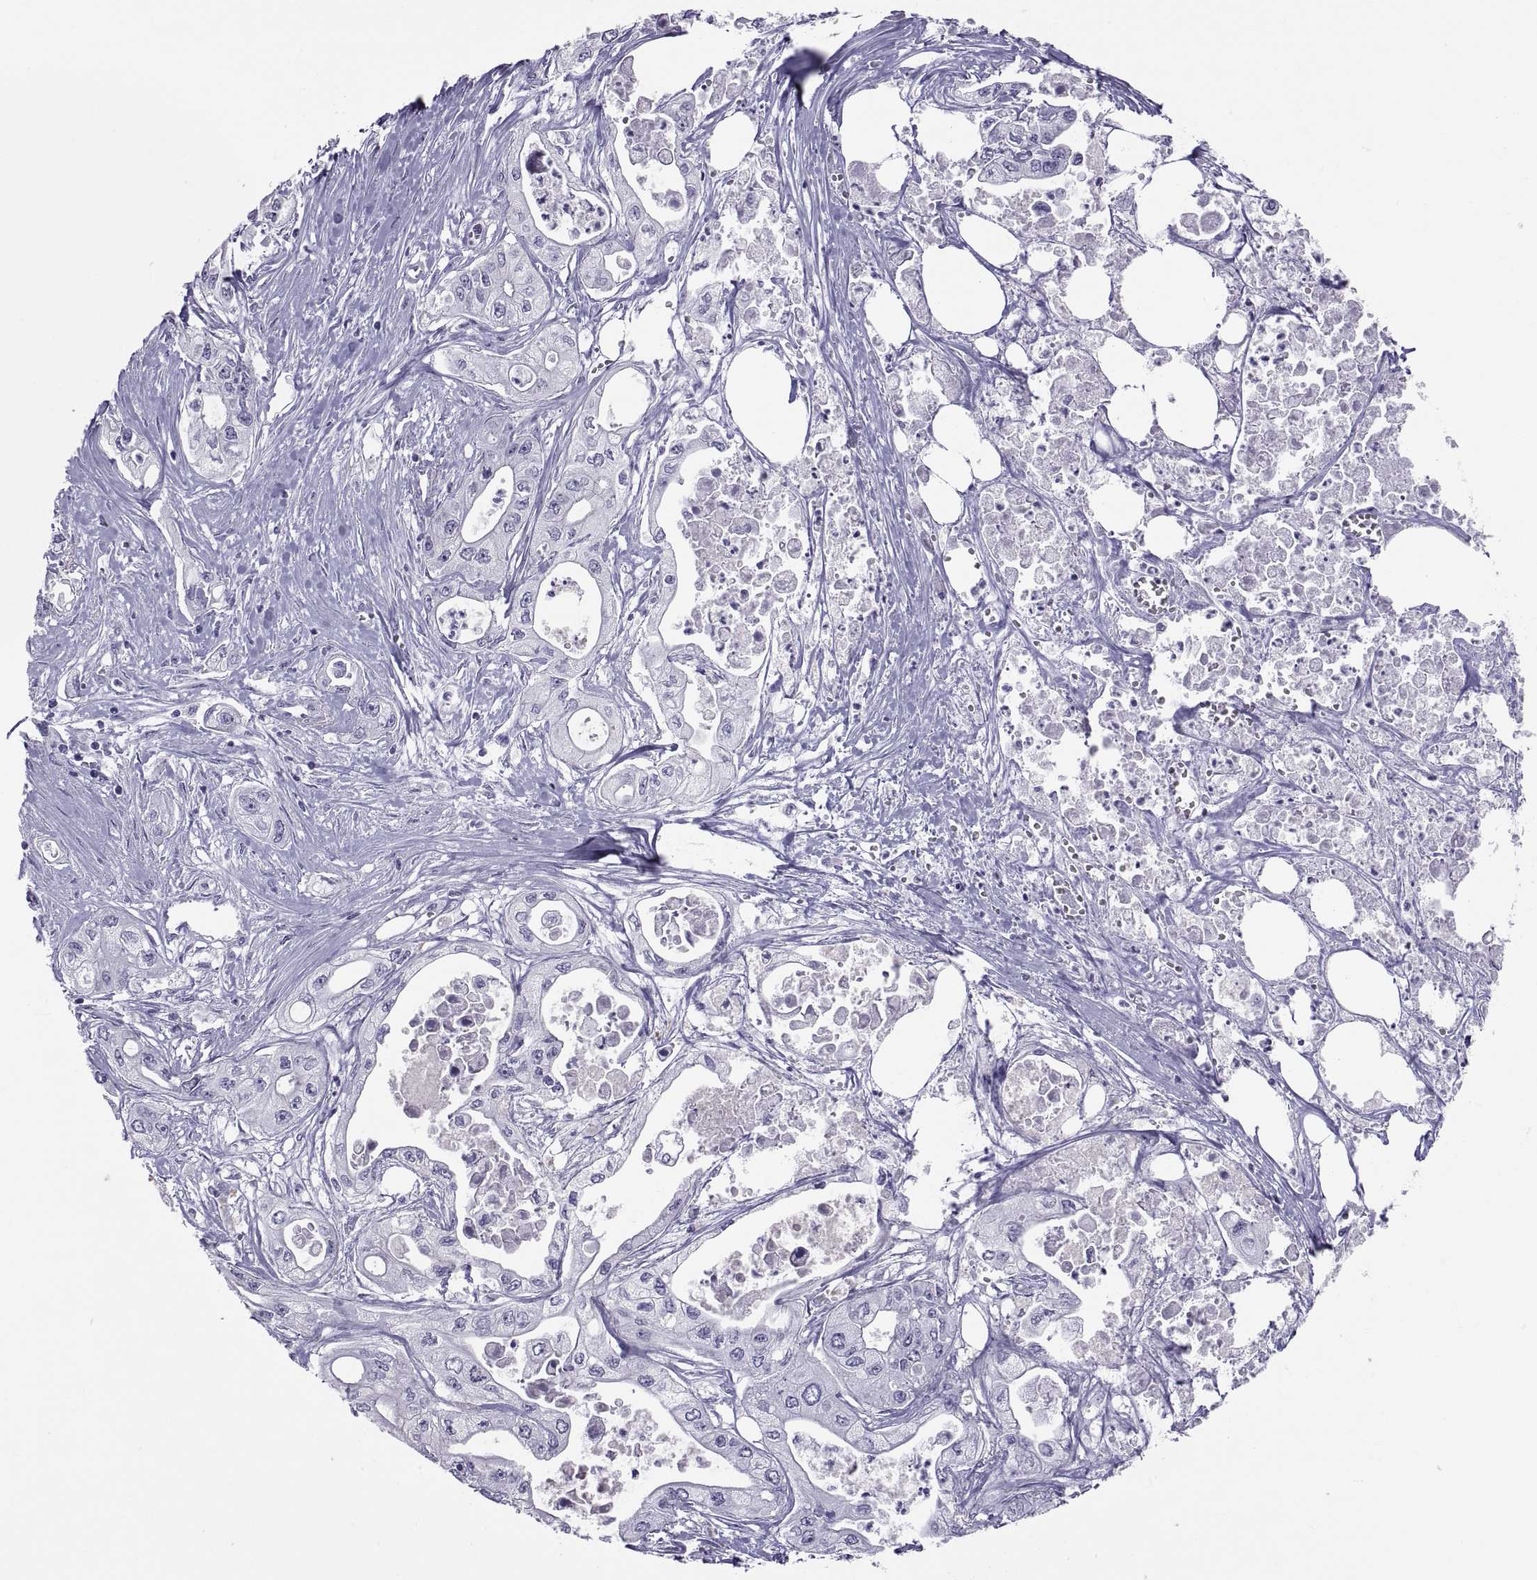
{"staining": {"intensity": "negative", "quantity": "none", "location": "none"}, "tissue": "pancreatic cancer", "cell_type": "Tumor cells", "image_type": "cancer", "snomed": [{"axis": "morphology", "description": "Adenocarcinoma, NOS"}, {"axis": "topography", "description": "Pancreas"}], "caption": "Immunohistochemistry image of neoplastic tissue: pancreatic cancer stained with DAB exhibits no significant protein staining in tumor cells.", "gene": "RNASE12", "patient": {"sex": "male", "age": 70}}